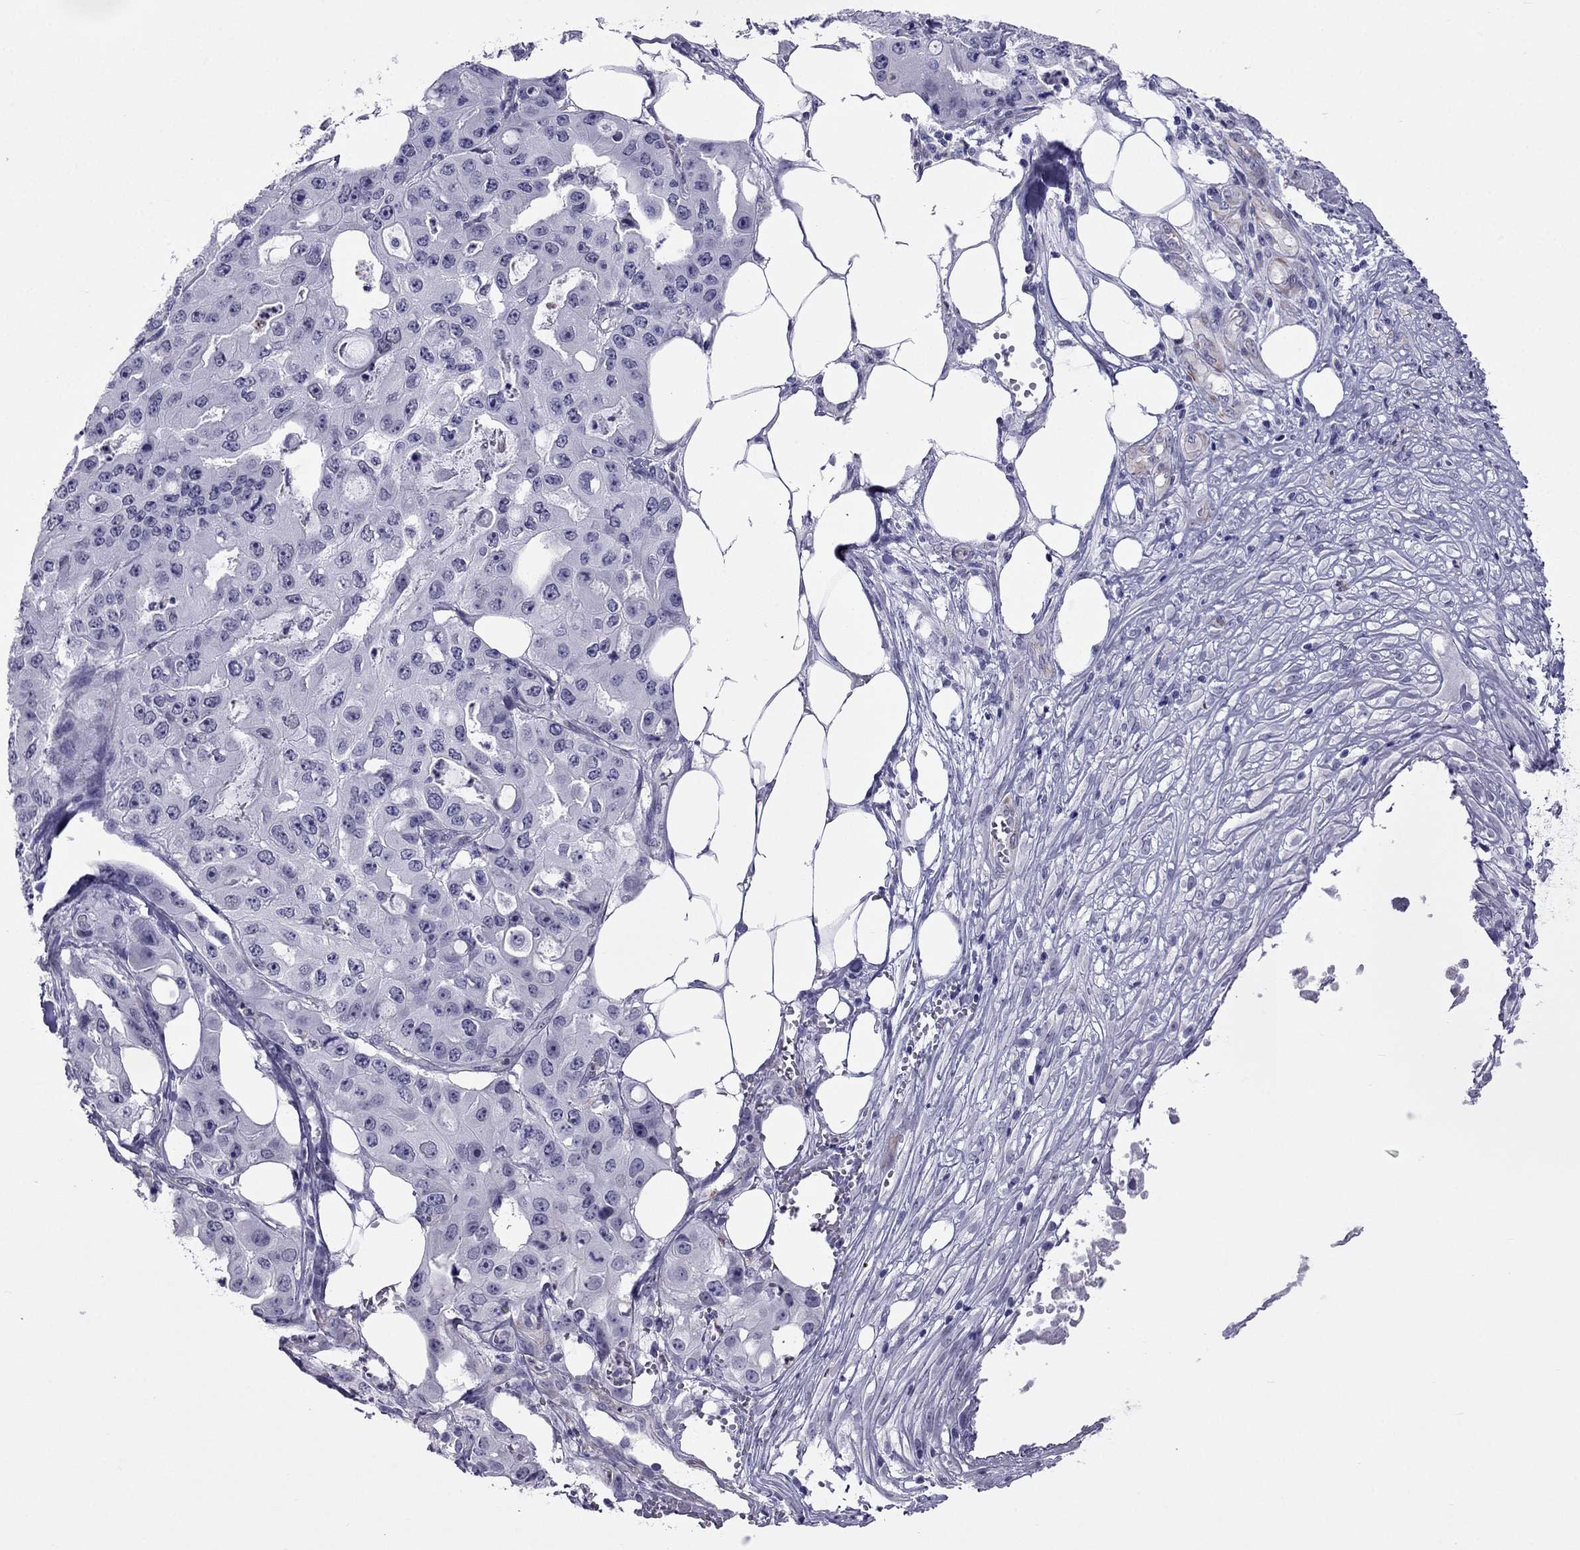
{"staining": {"intensity": "negative", "quantity": "none", "location": "none"}, "tissue": "ovarian cancer", "cell_type": "Tumor cells", "image_type": "cancer", "snomed": [{"axis": "morphology", "description": "Cystadenocarcinoma, serous, NOS"}, {"axis": "topography", "description": "Ovary"}], "caption": "Immunohistochemistry (IHC) photomicrograph of neoplastic tissue: human ovarian cancer stained with DAB (3,3'-diaminobenzidine) reveals no significant protein expression in tumor cells.", "gene": "CROCC2", "patient": {"sex": "female", "age": 56}}